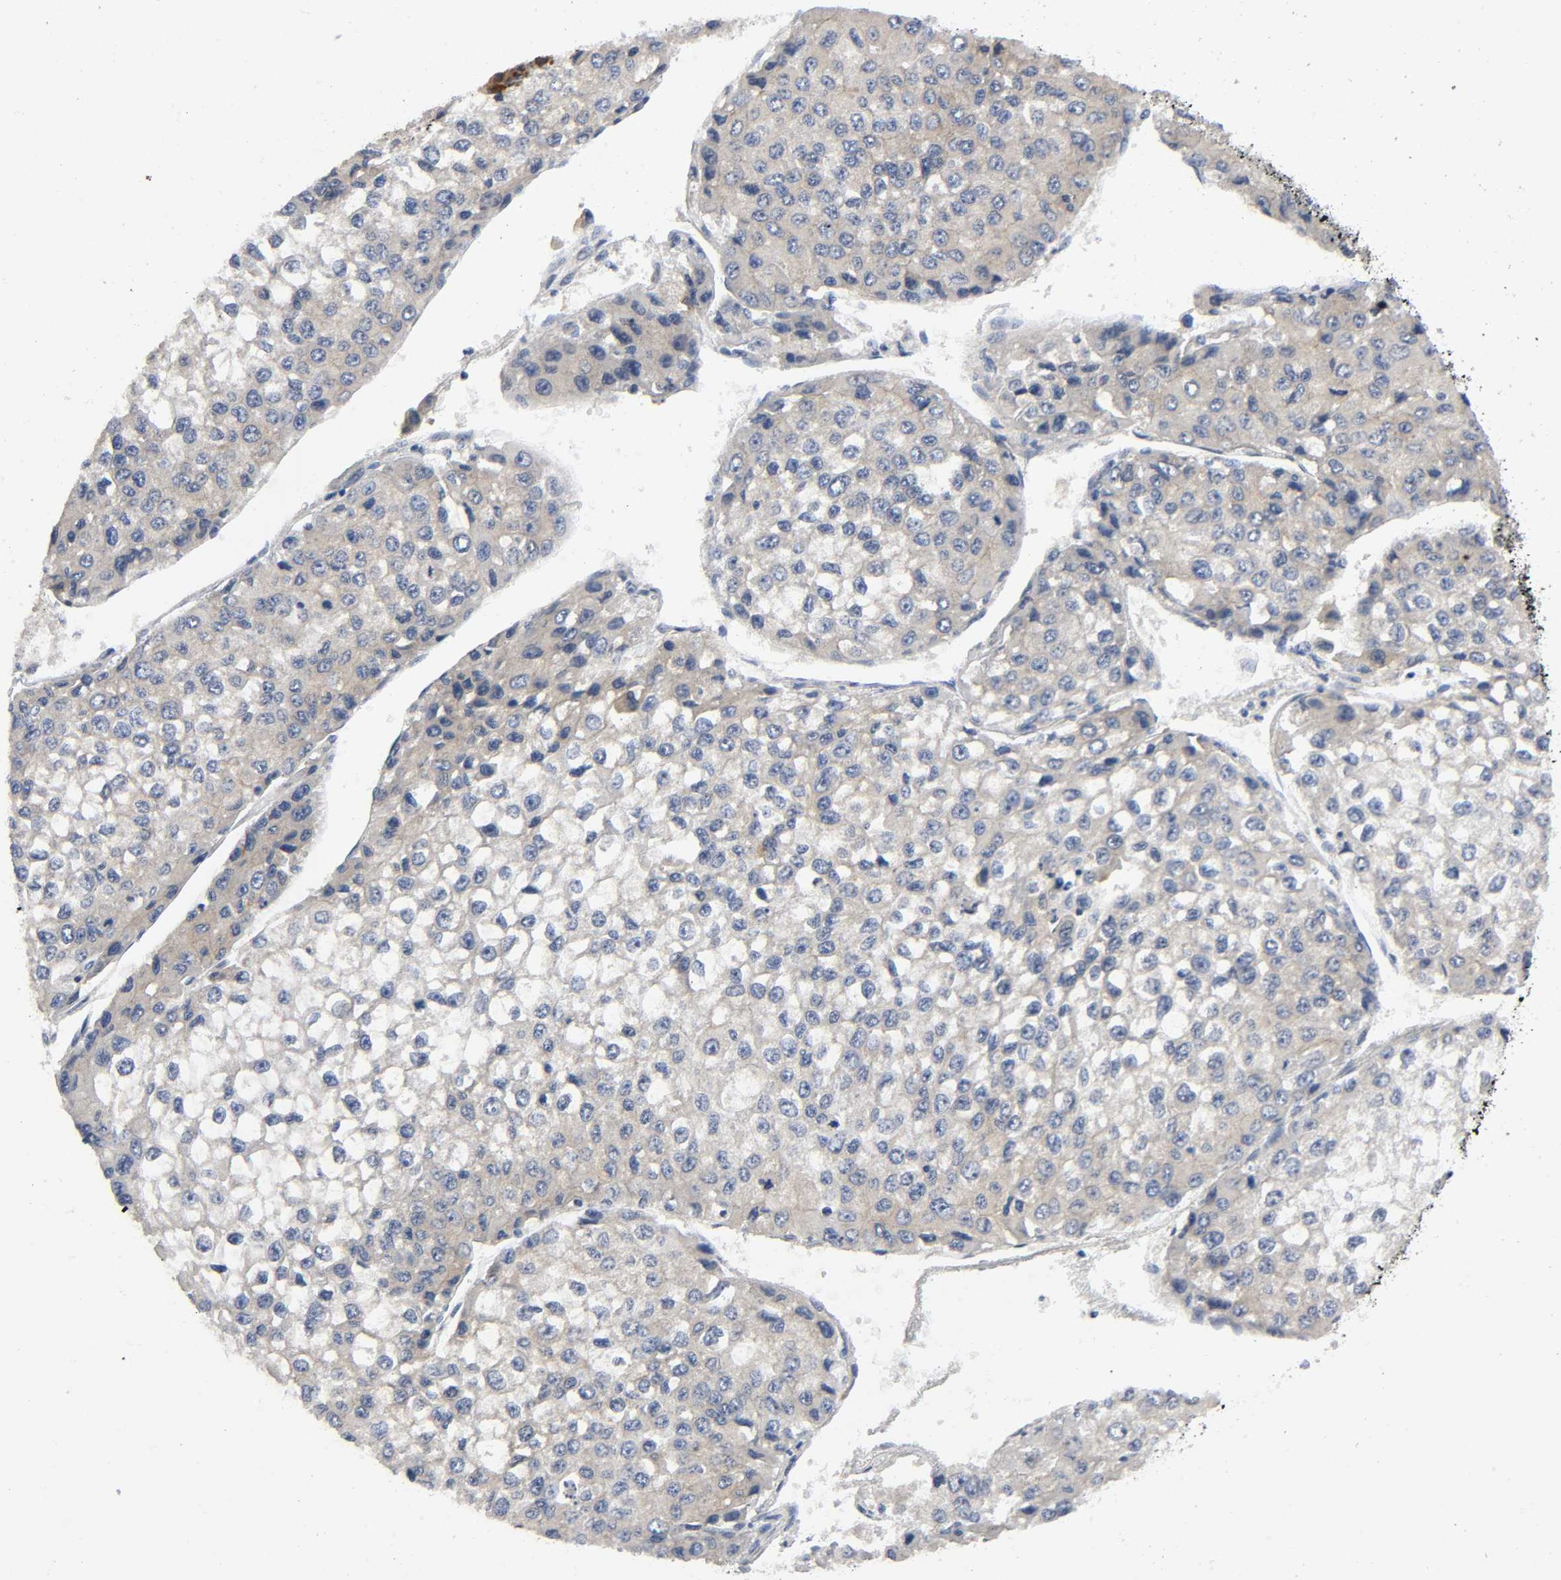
{"staining": {"intensity": "weak", "quantity": "25%-75%", "location": "cytoplasmic/membranous"}, "tissue": "liver cancer", "cell_type": "Tumor cells", "image_type": "cancer", "snomed": [{"axis": "morphology", "description": "Carcinoma, Hepatocellular, NOS"}, {"axis": "topography", "description": "Liver"}], "caption": "Protein expression by immunohistochemistry reveals weak cytoplasmic/membranous expression in approximately 25%-75% of tumor cells in hepatocellular carcinoma (liver).", "gene": "HDAC6", "patient": {"sex": "female", "age": 66}}